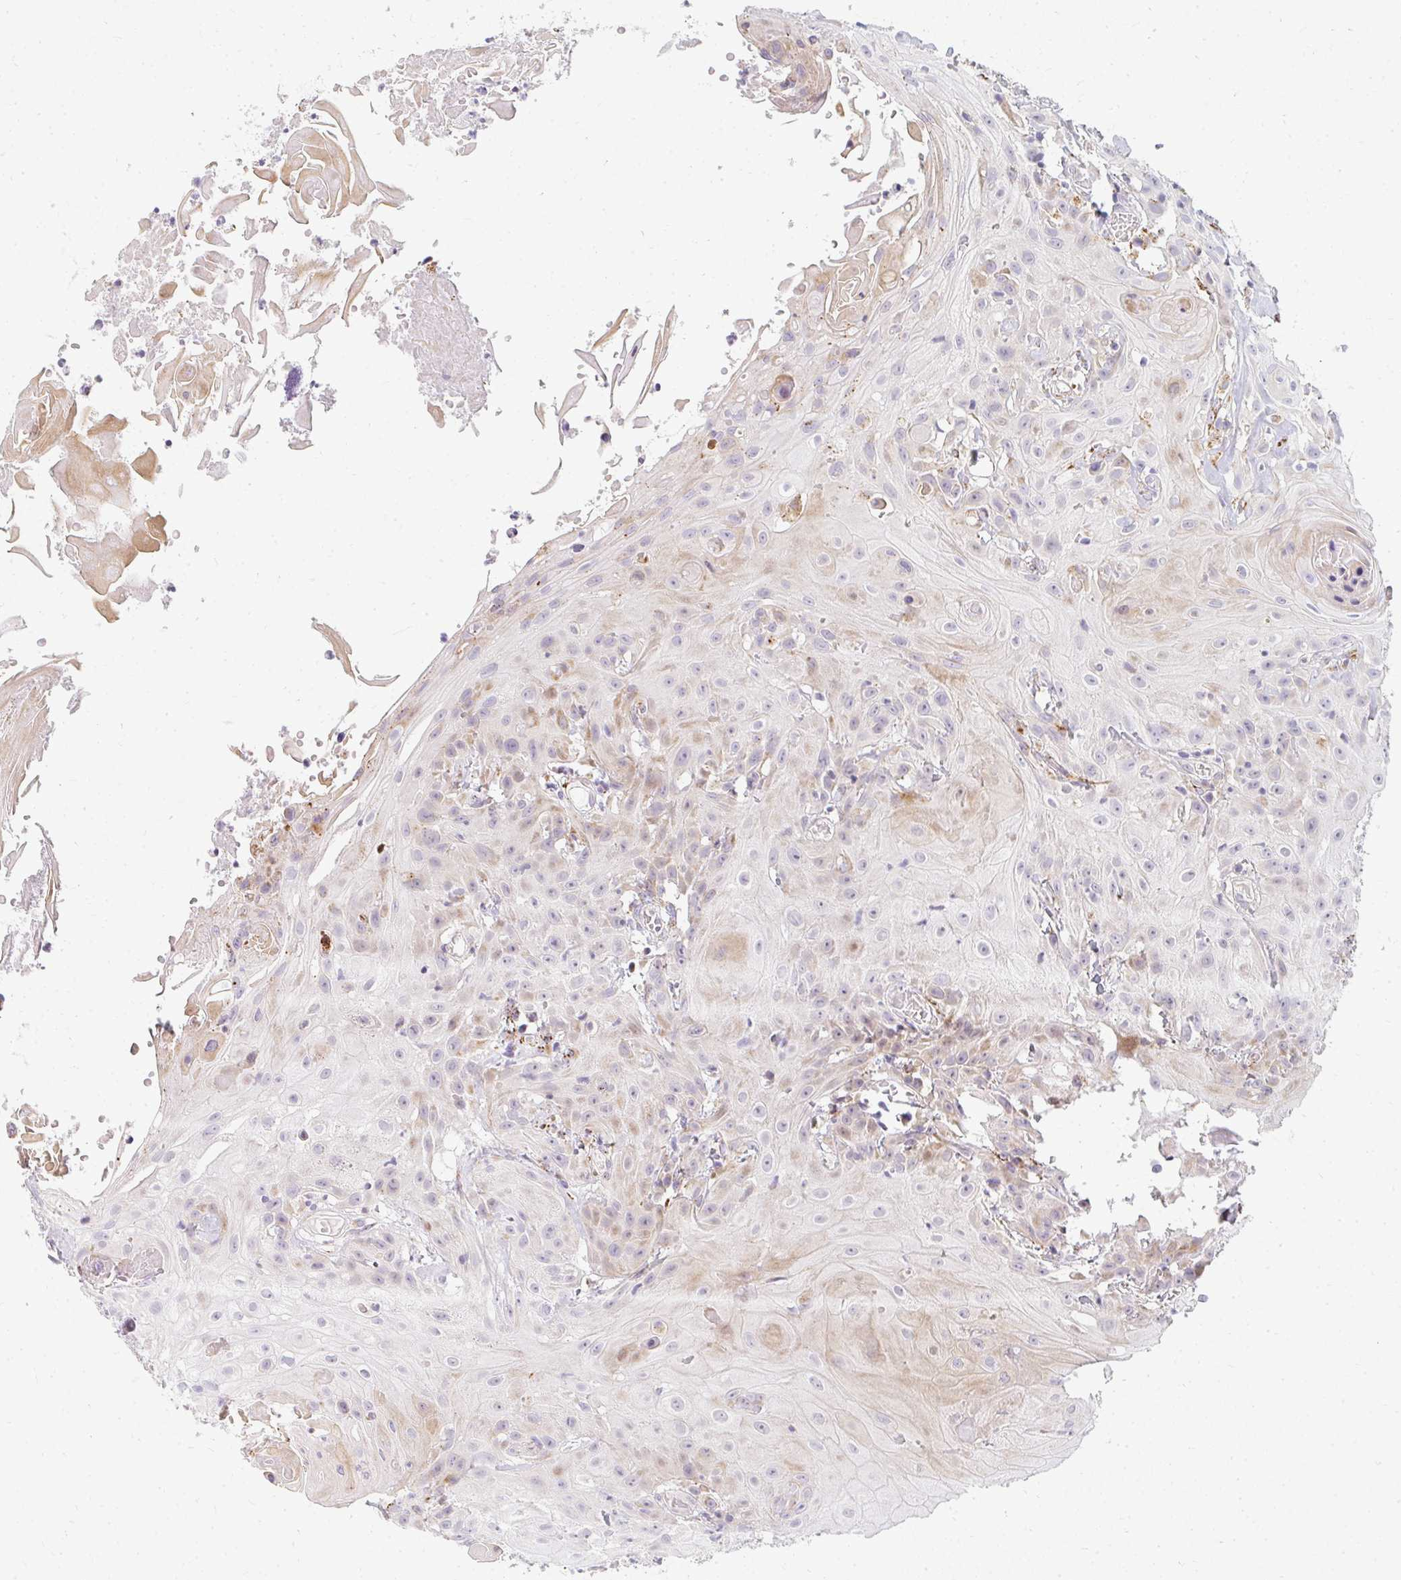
{"staining": {"intensity": "weak", "quantity": "25%-75%", "location": "cytoplasmic/membranous"}, "tissue": "head and neck cancer", "cell_type": "Tumor cells", "image_type": "cancer", "snomed": [{"axis": "morphology", "description": "Squamous cell carcinoma, NOS"}, {"axis": "topography", "description": "Skin"}, {"axis": "topography", "description": "Head-Neck"}], "caption": "Head and neck squamous cell carcinoma was stained to show a protein in brown. There is low levels of weak cytoplasmic/membranous staining in approximately 25%-75% of tumor cells.", "gene": "PLA2G5", "patient": {"sex": "male", "age": 80}}